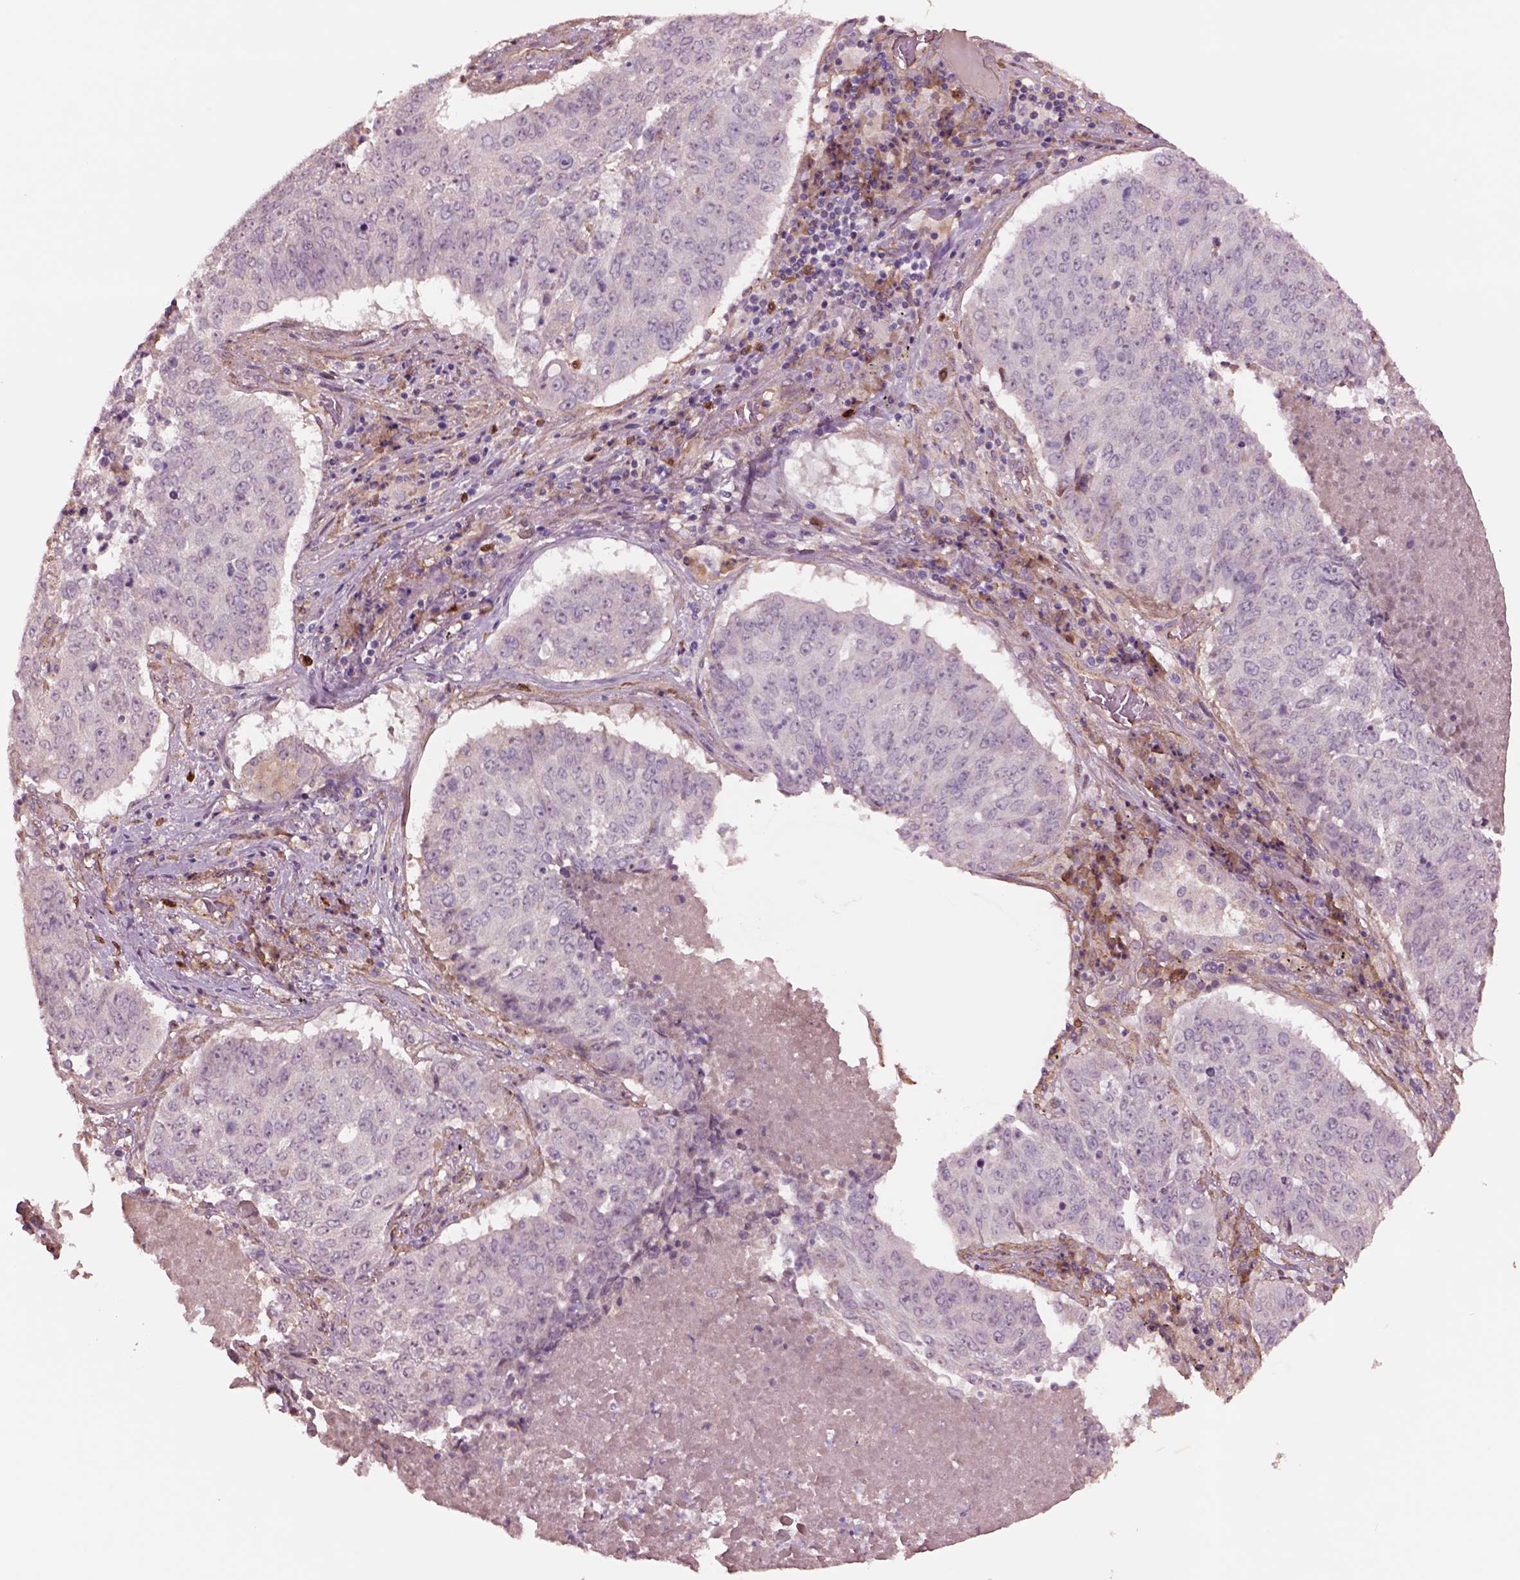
{"staining": {"intensity": "negative", "quantity": "none", "location": "none"}, "tissue": "lung cancer", "cell_type": "Tumor cells", "image_type": "cancer", "snomed": [{"axis": "morphology", "description": "Normal tissue, NOS"}, {"axis": "morphology", "description": "Squamous cell carcinoma, NOS"}, {"axis": "topography", "description": "Bronchus"}, {"axis": "topography", "description": "Lung"}], "caption": "Immunohistochemical staining of human squamous cell carcinoma (lung) shows no significant staining in tumor cells.", "gene": "HTR1B", "patient": {"sex": "male", "age": 64}}